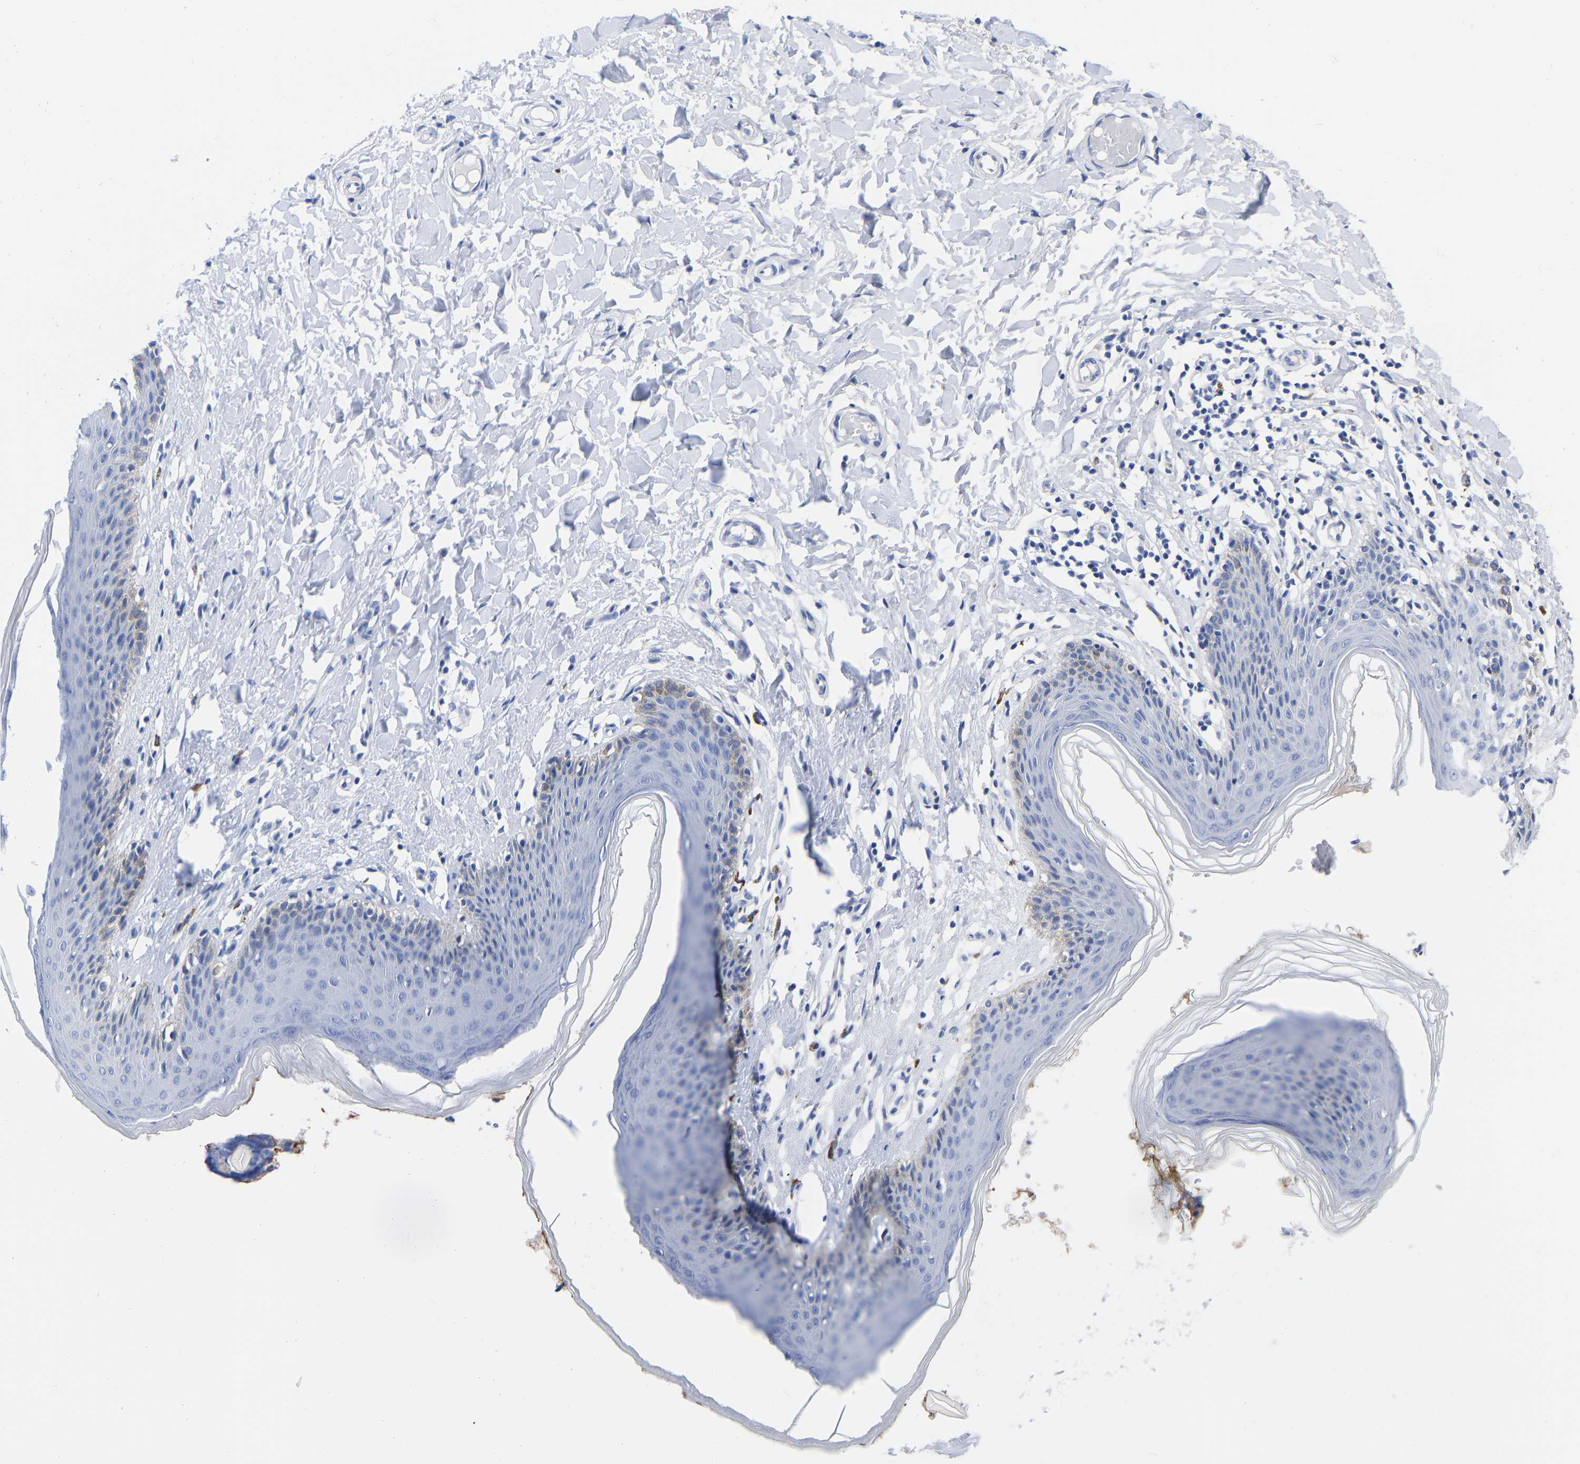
{"staining": {"intensity": "weak", "quantity": "<25%", "location": "cytoplasmic/membranous"}, "tissue": "skin", "cell_type": "Epidermal cells", "image_type": "normal", "snomed": [{"axis": "morphology", "description": "Normal tissue, NOS"}, {"axis": "topography", "description": "Vulva"}], "caption": "Immunohistochemistry (IHC) histopathology image of benign skin: human skin stained with DAB demonstrates no significant protein expression in epidermal cells.", "gene": "GPA33", "patient": {"sex": "female", "age": 66}}